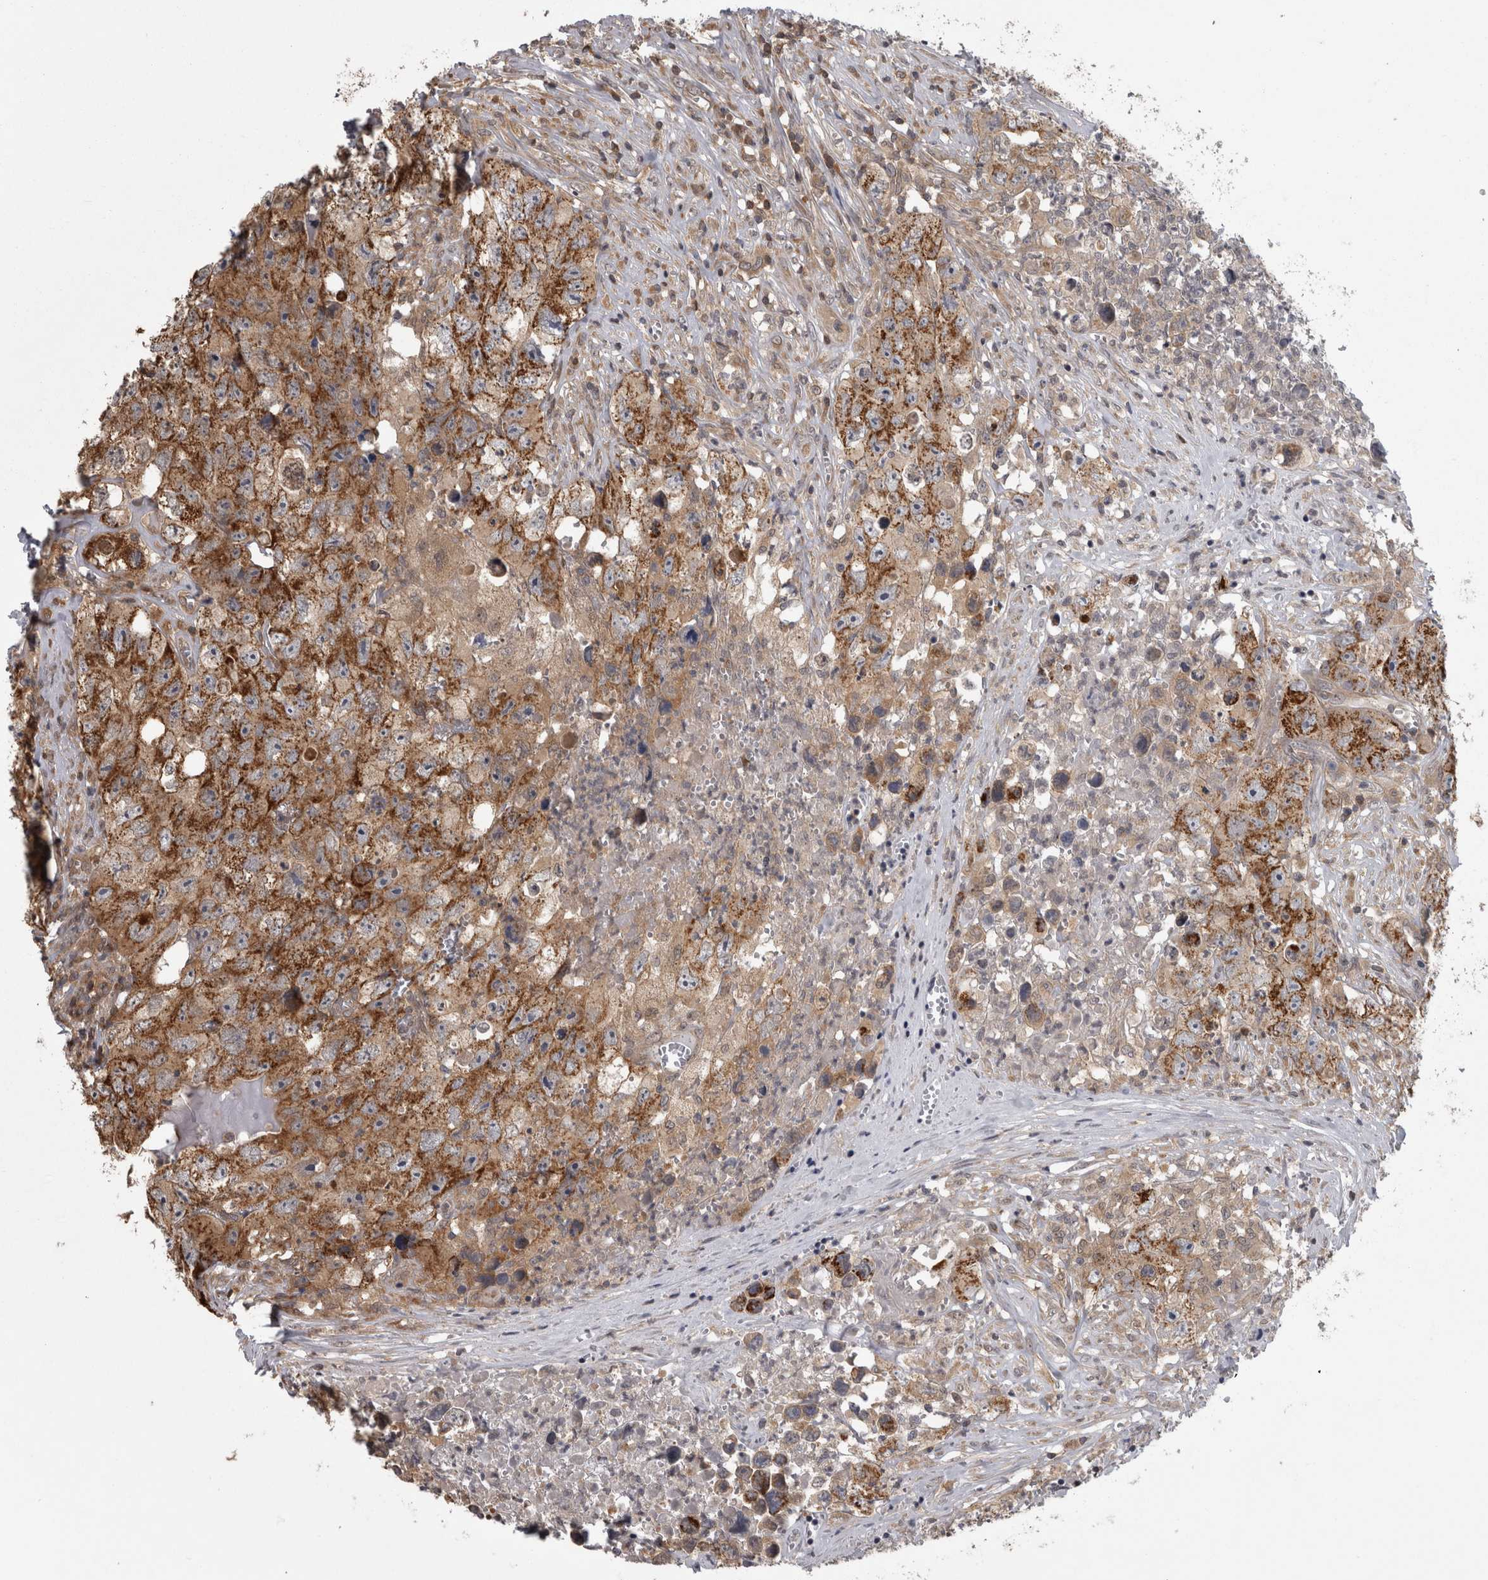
{"staining": {"intensity": "moderate", "quantity": ">75%", "location": "cytoplasmic/membranous"}, "tissue": "testis cancer", "cell_type": "Tumor cells", "image_type": "cancer", "snomed": [{"axis": "morphology", "description": "Seminoma, NOS"}, {"axis": "morphology", "description": "Carcinoma, Embryonal, NOS"}, {"axis": "topography", "description": "Testis"}], "caption": "A micrograph of human seminoma (testis) stained for a protein exhibits moderate cytoplasmic/membranous brown staining in tumor cells.", "gene": "APRT", "patient": {"sex": "male", "age": 43}}